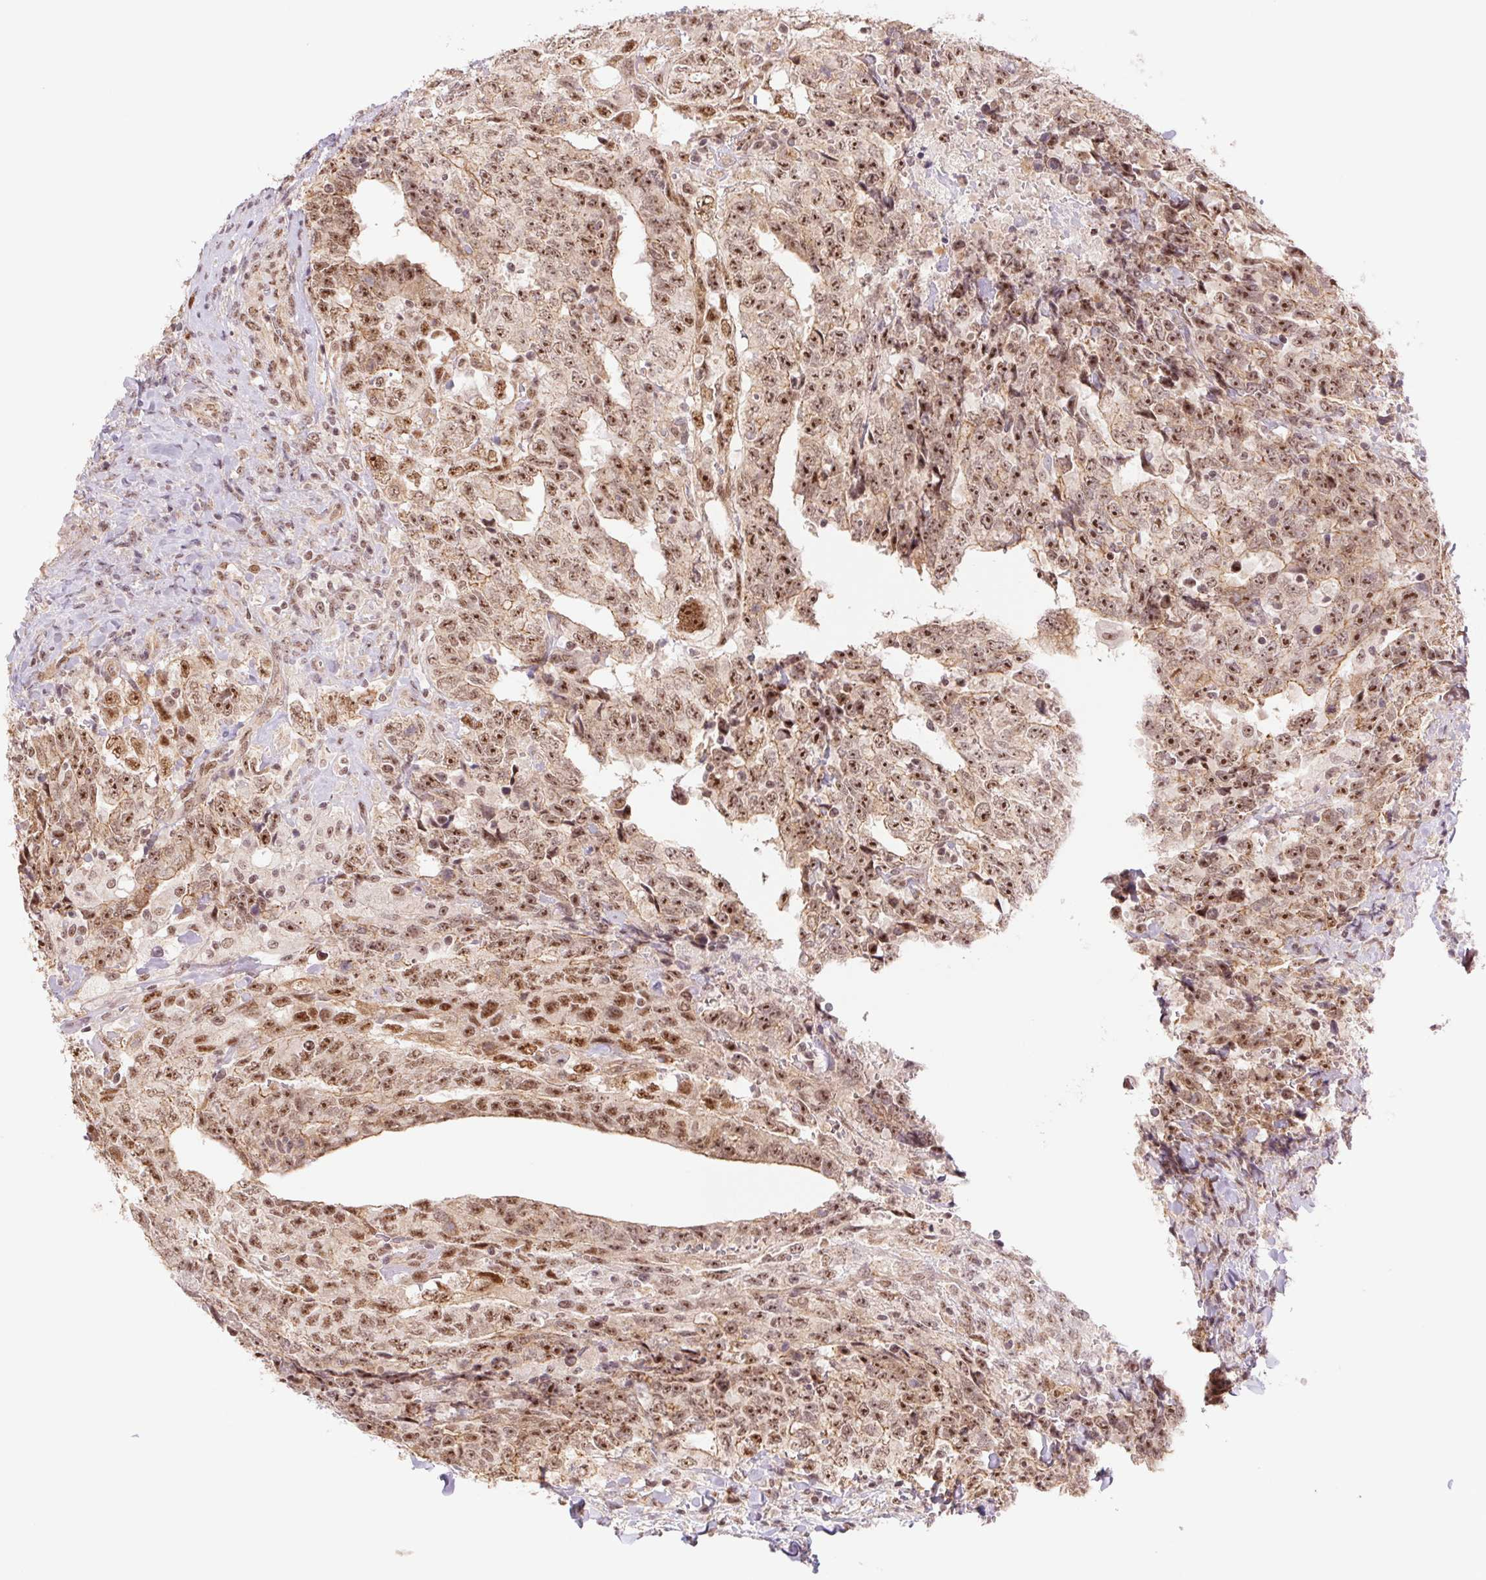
{"staining": {"intensity": "moderate", "quantity": ">75%", "location": "nuclear"}, "tissue": "testis cancer", "cell_type": "Tumor cells", "image_type": "cancer", "snomed": [{"axis": "morphology", "description": "Carcinoma, Embryonal, NOS"}, {"axis": "topography", "description": "Testis"}], "caption": "Brown immunohistochemical staining in human testis embryonal carcinoma reveals moderate nuclear expression in about >75% of tumor cells. (Brightfield microscopy of DAB IHC at high magnification).", "gene": "CWC25", "patient": {"sex": "male", "age": 24}}